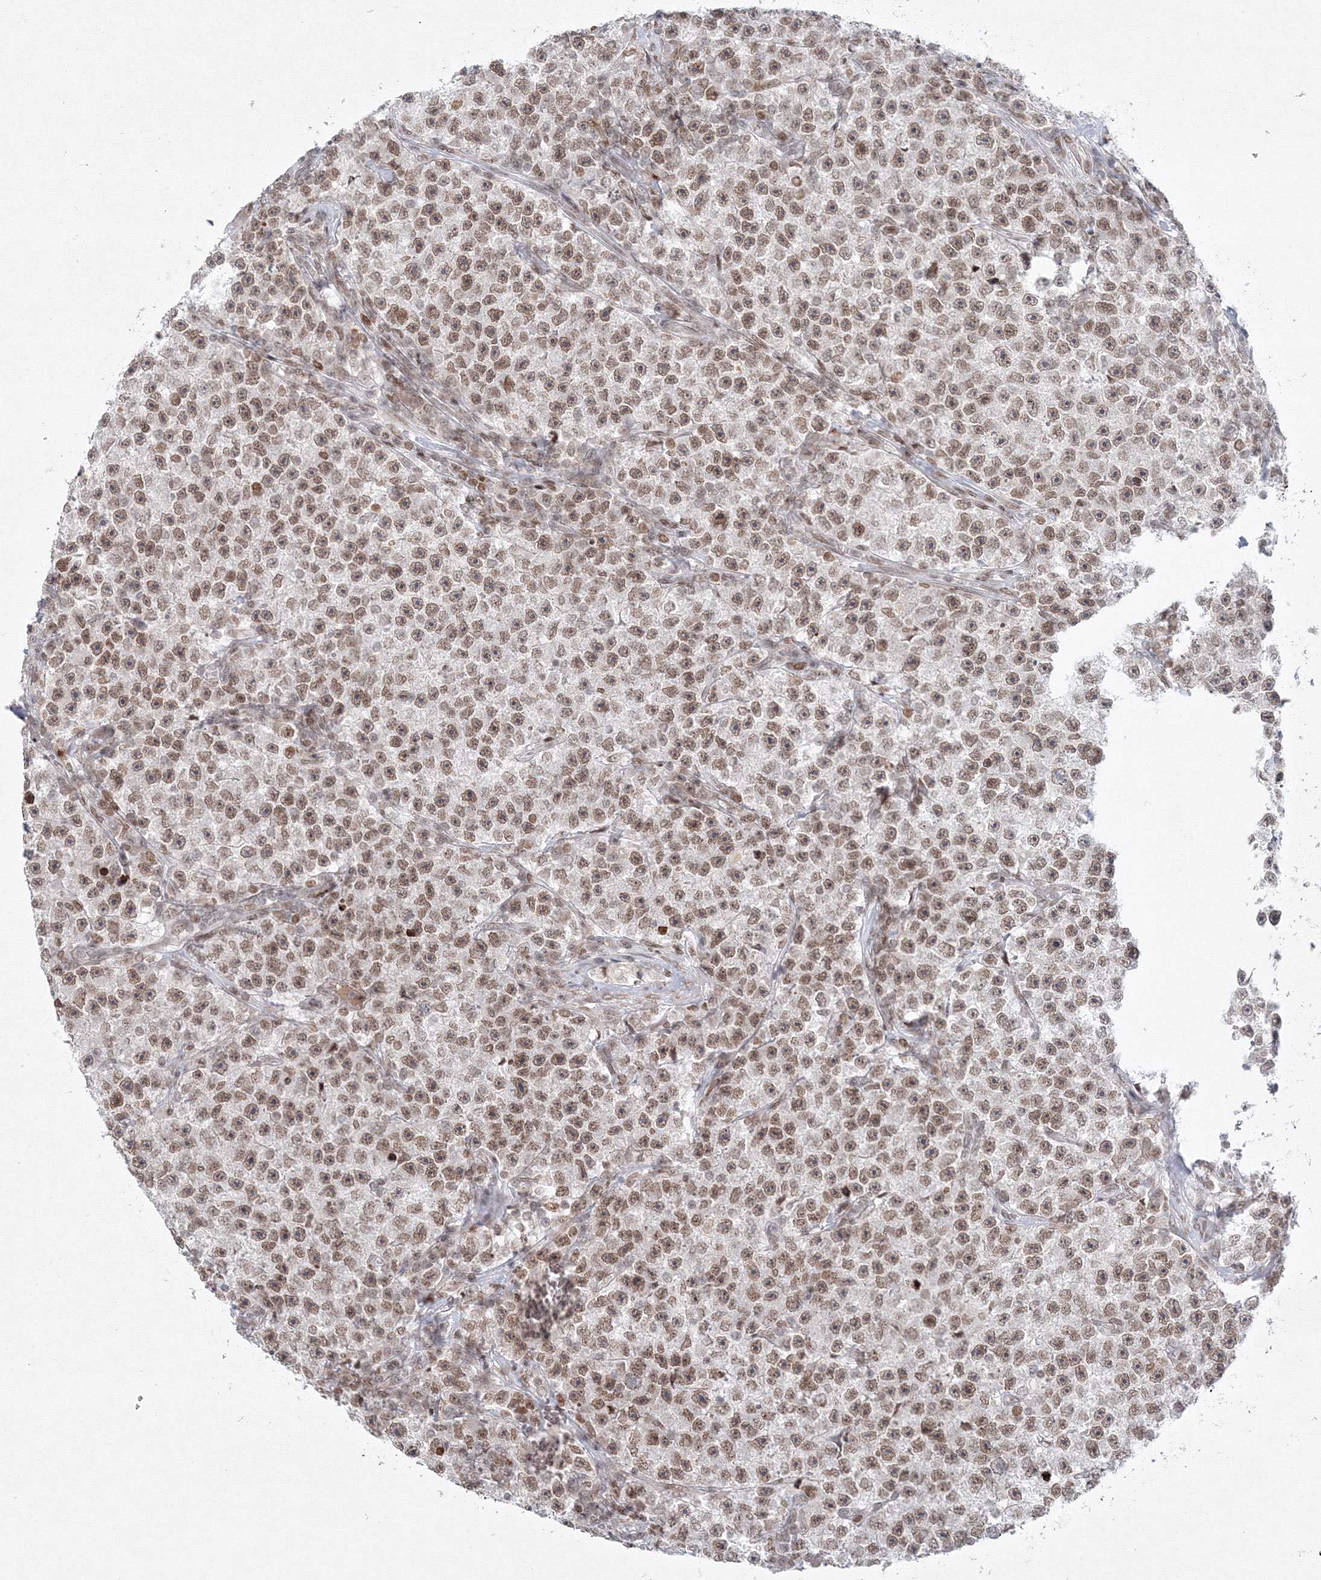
{"staining": {"intensity": "moderate", "quantity": ">75%", "location": "nuclear"}, "tissue": "testis cancer", "cell_type": "Tumor cells", "image_type": "cancer", "snomed": [{"axis": "morphology", "description": "Seminoma, NOS"}, {"axis": "topography", "description": "Testis"}], "caption": "This is a histology image of IHC staining of testis cancer (seminoma), which shows moderate staining in the nuclear of tumor cells.", "gene": "KIF4A", "patient": {"sex": "male", "age": 22}}